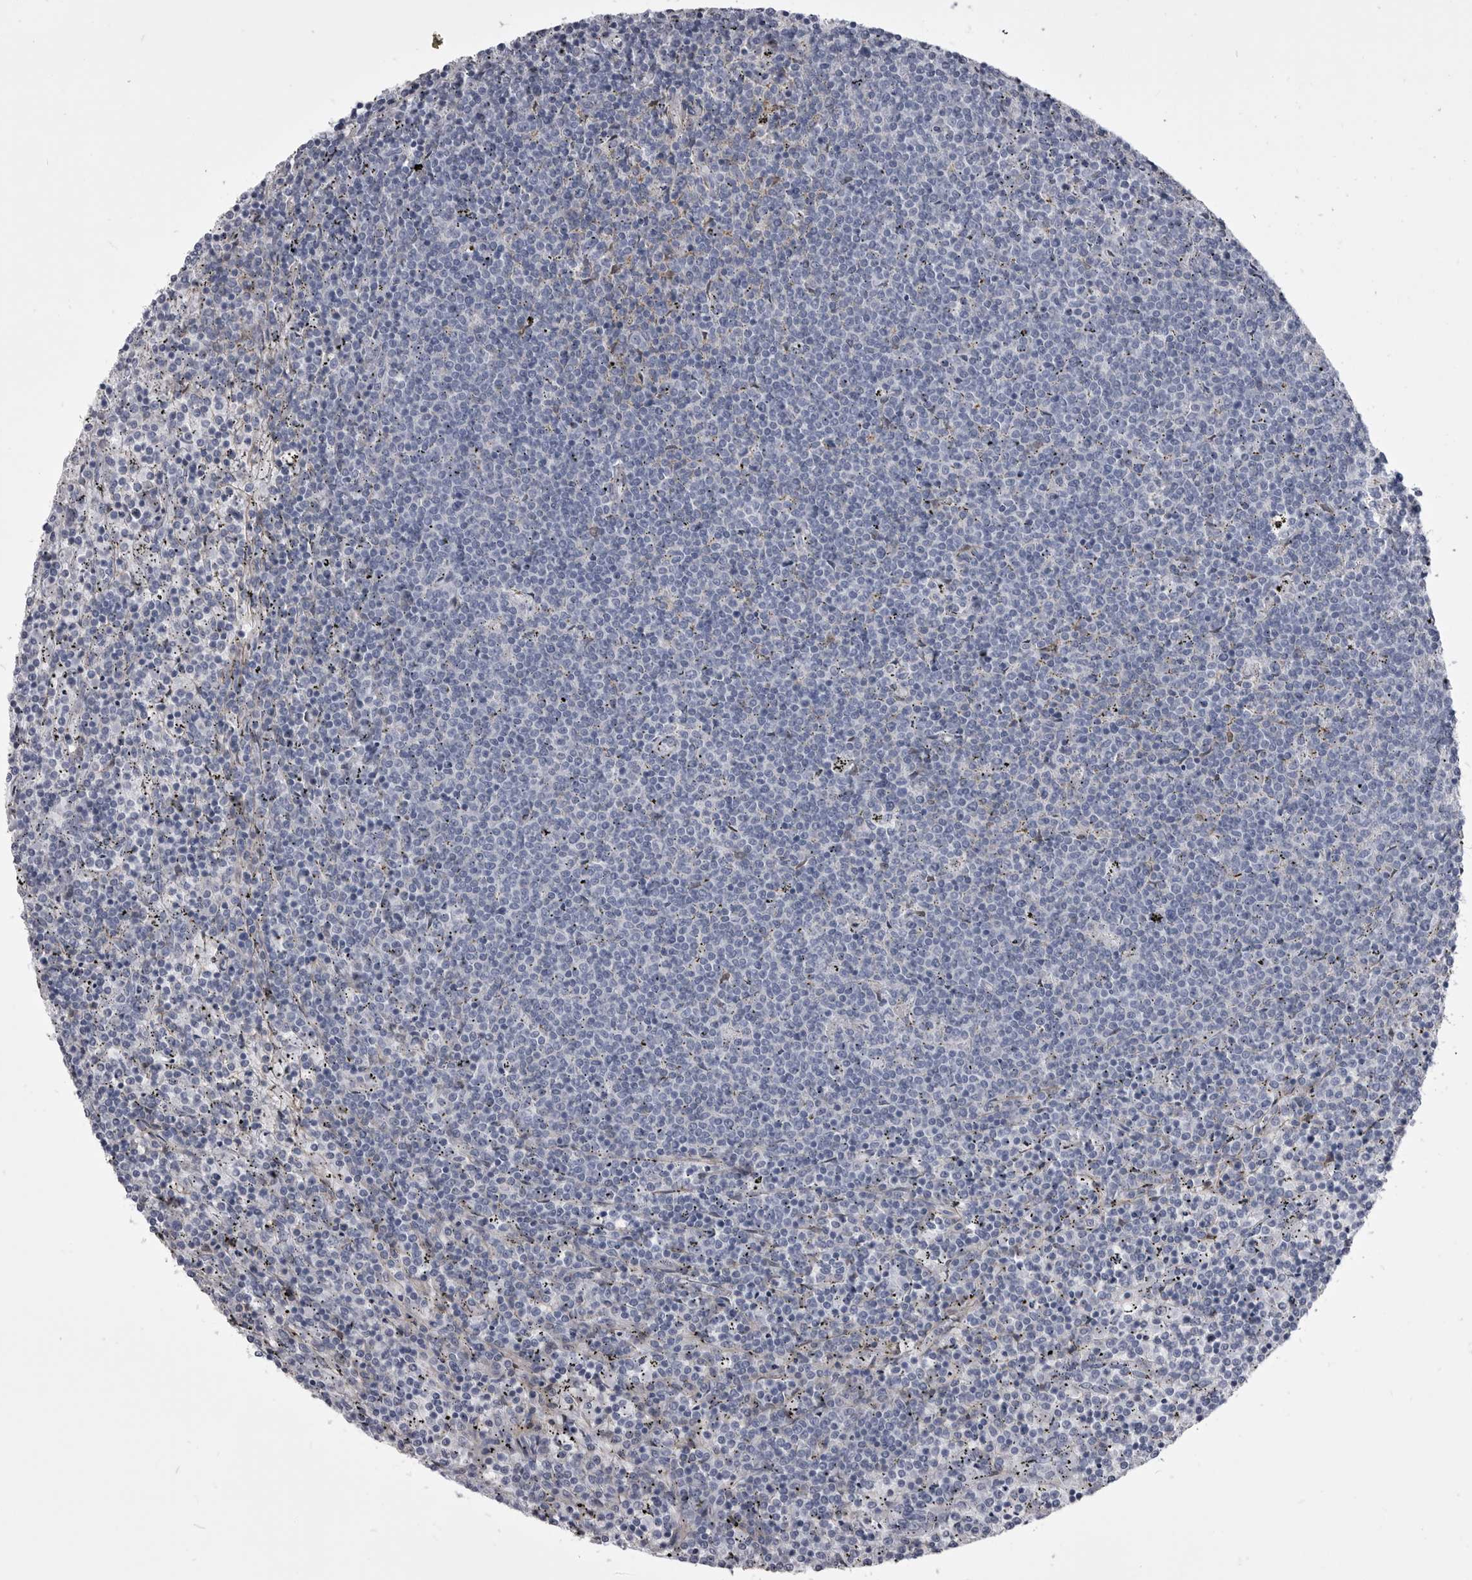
{"staining": {"intensity": "negative", "quantity": "none", "location": "none"}, "tissue": "lymphoma", "cell_type": "Tumor cells", "image_type": "cancer", "snomed": [{"axis": "morphology", "description": "Malignant lymphoma, non-Hodgkin's type, Low grade"}, {"axis": "topography", "description": "Spleen"}], "caption": "Immunohistochemical staining of human malignant lymphoma, non-Hodgkin's type (low-grade) reveals no significant positivity in tumor cells.", "gene": "ANK2", "patient": {"sex": "female", "age": 50}}